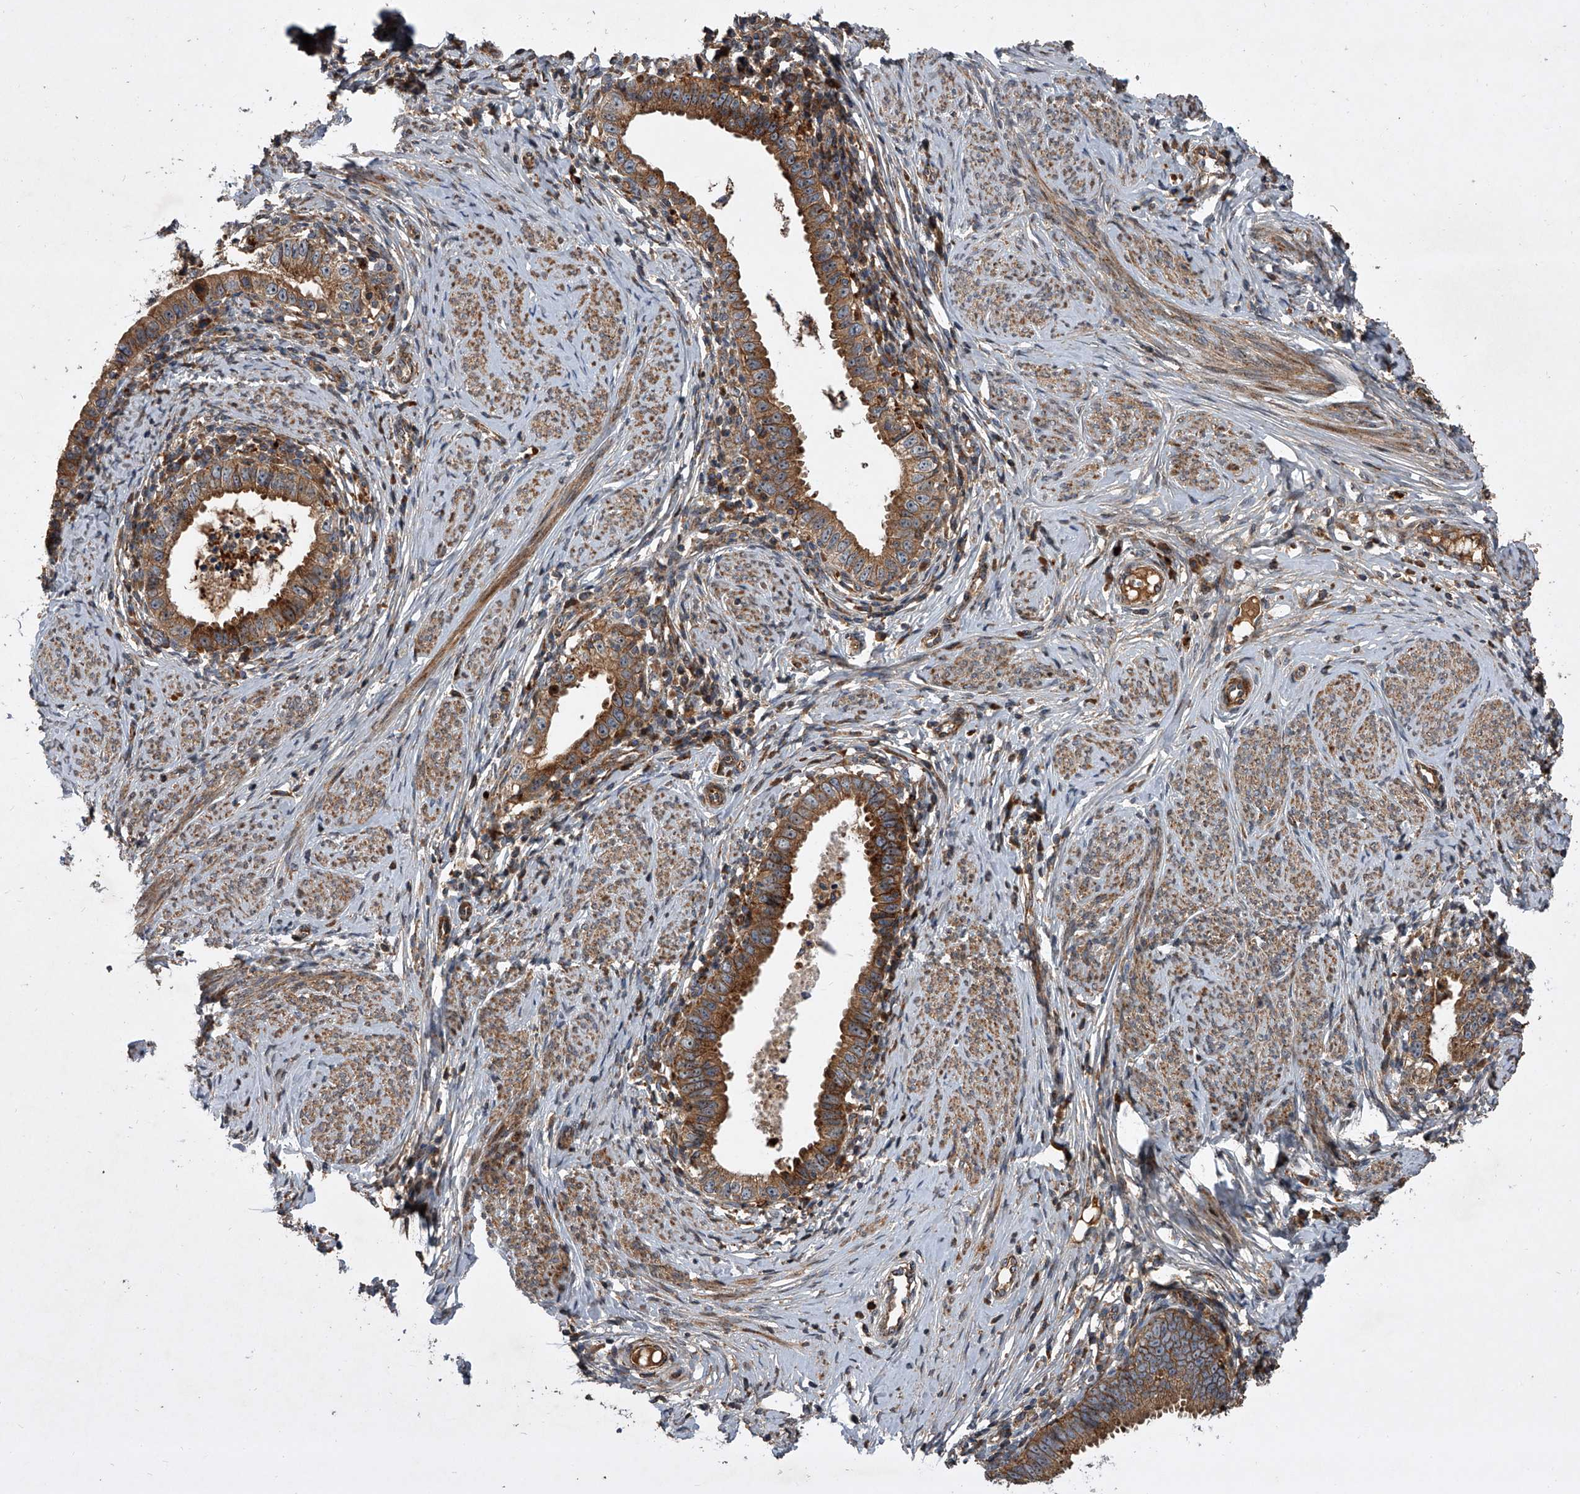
{"staining": {"intensity": "strong", "quantity": ">75%", "location": "cytoplasmic/membranous"}, "tissue": "cervical cancer", "cell_type": "Tumor cells", "image_type": "cancer", "snomed": [{"axis": "morphology", "description": "Adenocarcinoma, NOS"}, {"axis": "topography", "description": "Cervix"}], "caption": "Tumor cells demonstrate high levels of strong cytoplasmic/membranous staining in approximately >75% of cells in human cervical cancer (adenocarcinoma).", "gene": "USP47", "patient": {"sex": "female", "age": 36}}